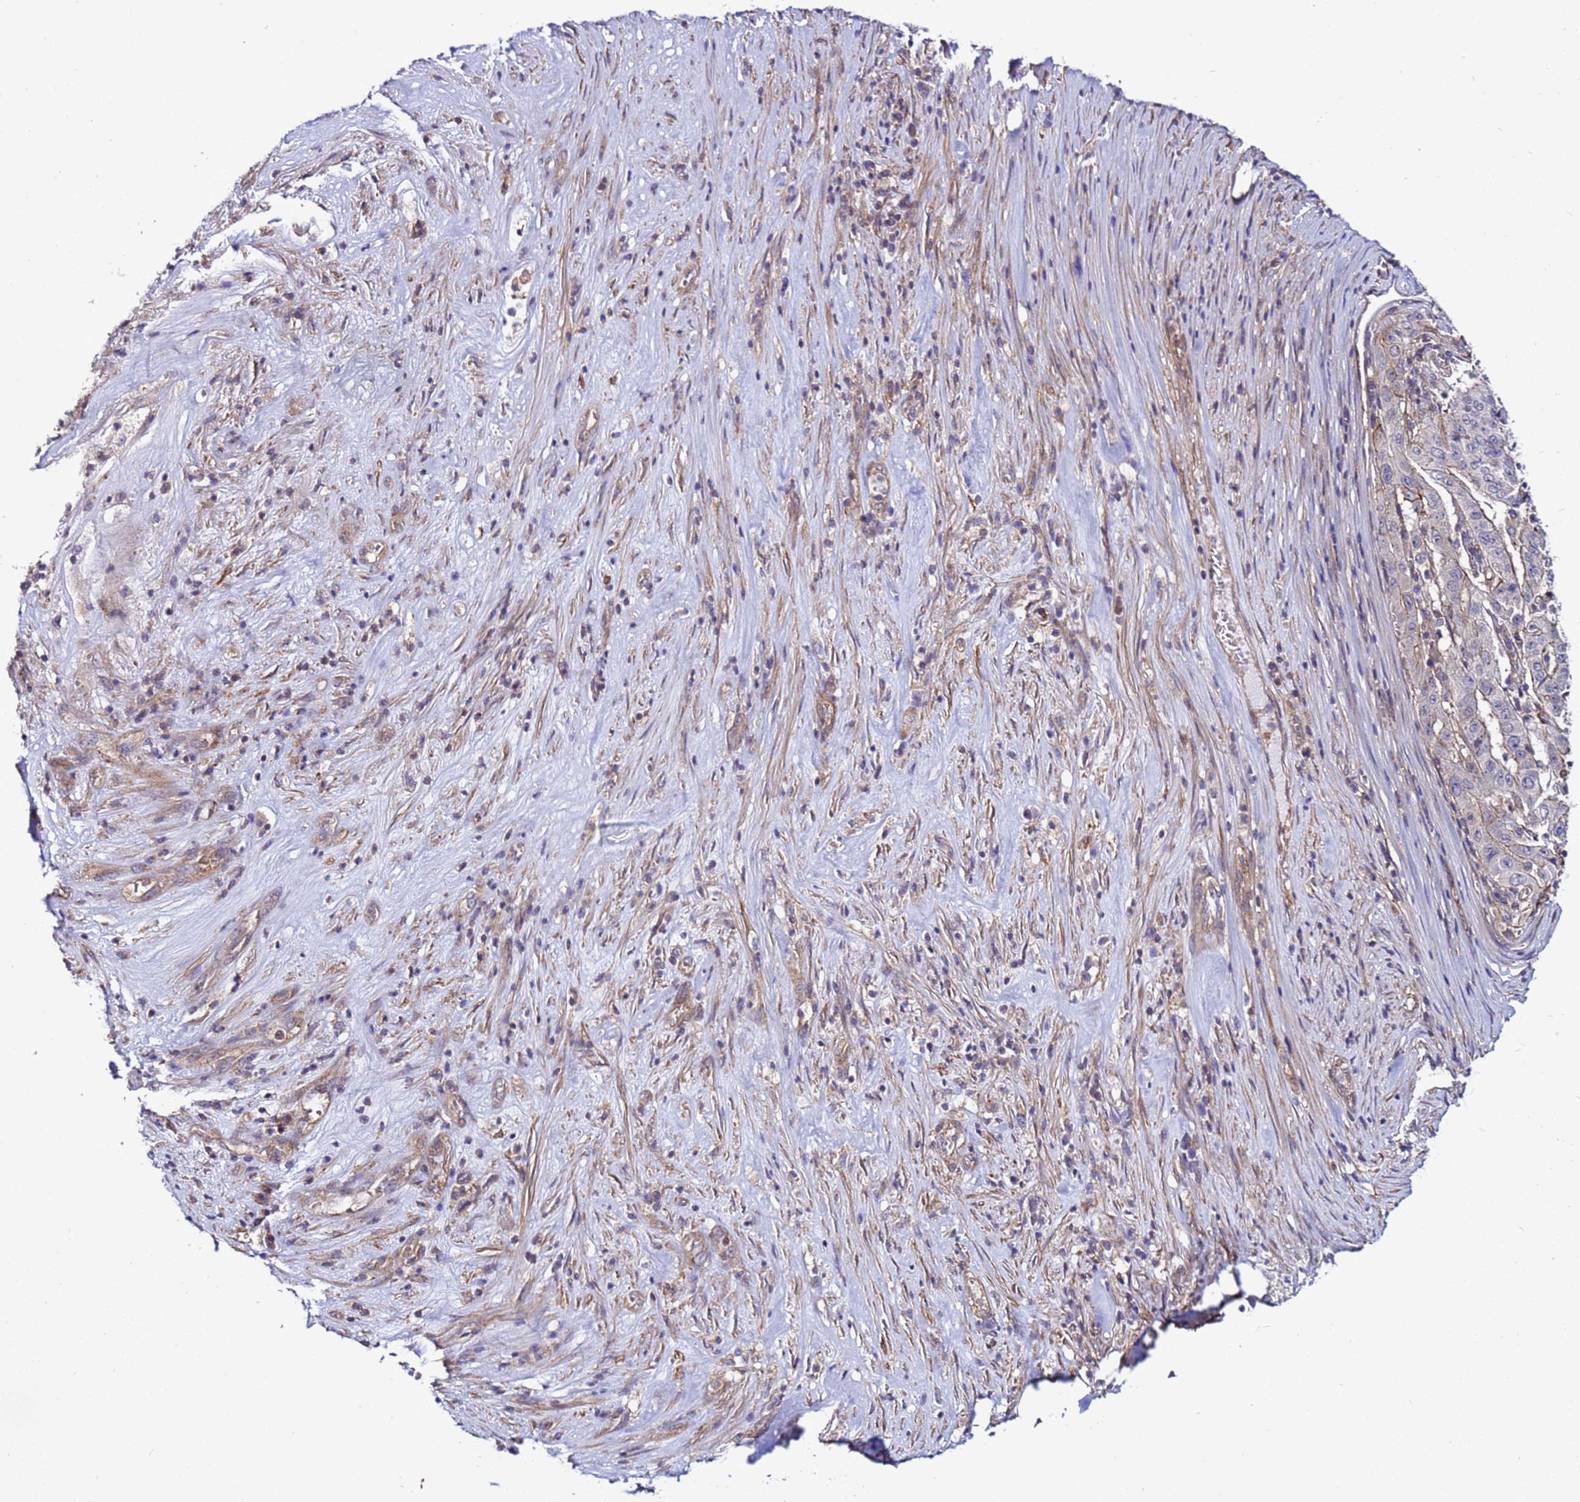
{"staining": {"intensity": "weak", "quantity": "25%-75%", "location": "cytoplasmic/membranous"}, "tissue": "pancreatic cancer", "cell_type": "Tumor cells", "image_type": "cancer", "snomed": [{"axis": "morphology", "description": "Adenocarcinoma, NOS"}, {"axis": "topography", "description": "Pancreas"}], "caption": "There is low levels of weak cytoplasmic/membranous staining in tumor cells of pancreatic cancer (adenocarcinoma), as demonstrated by immunohistochemical staining (brown color).", "gene": "STK38", "patient": {"sex": "male", "age": 63}}